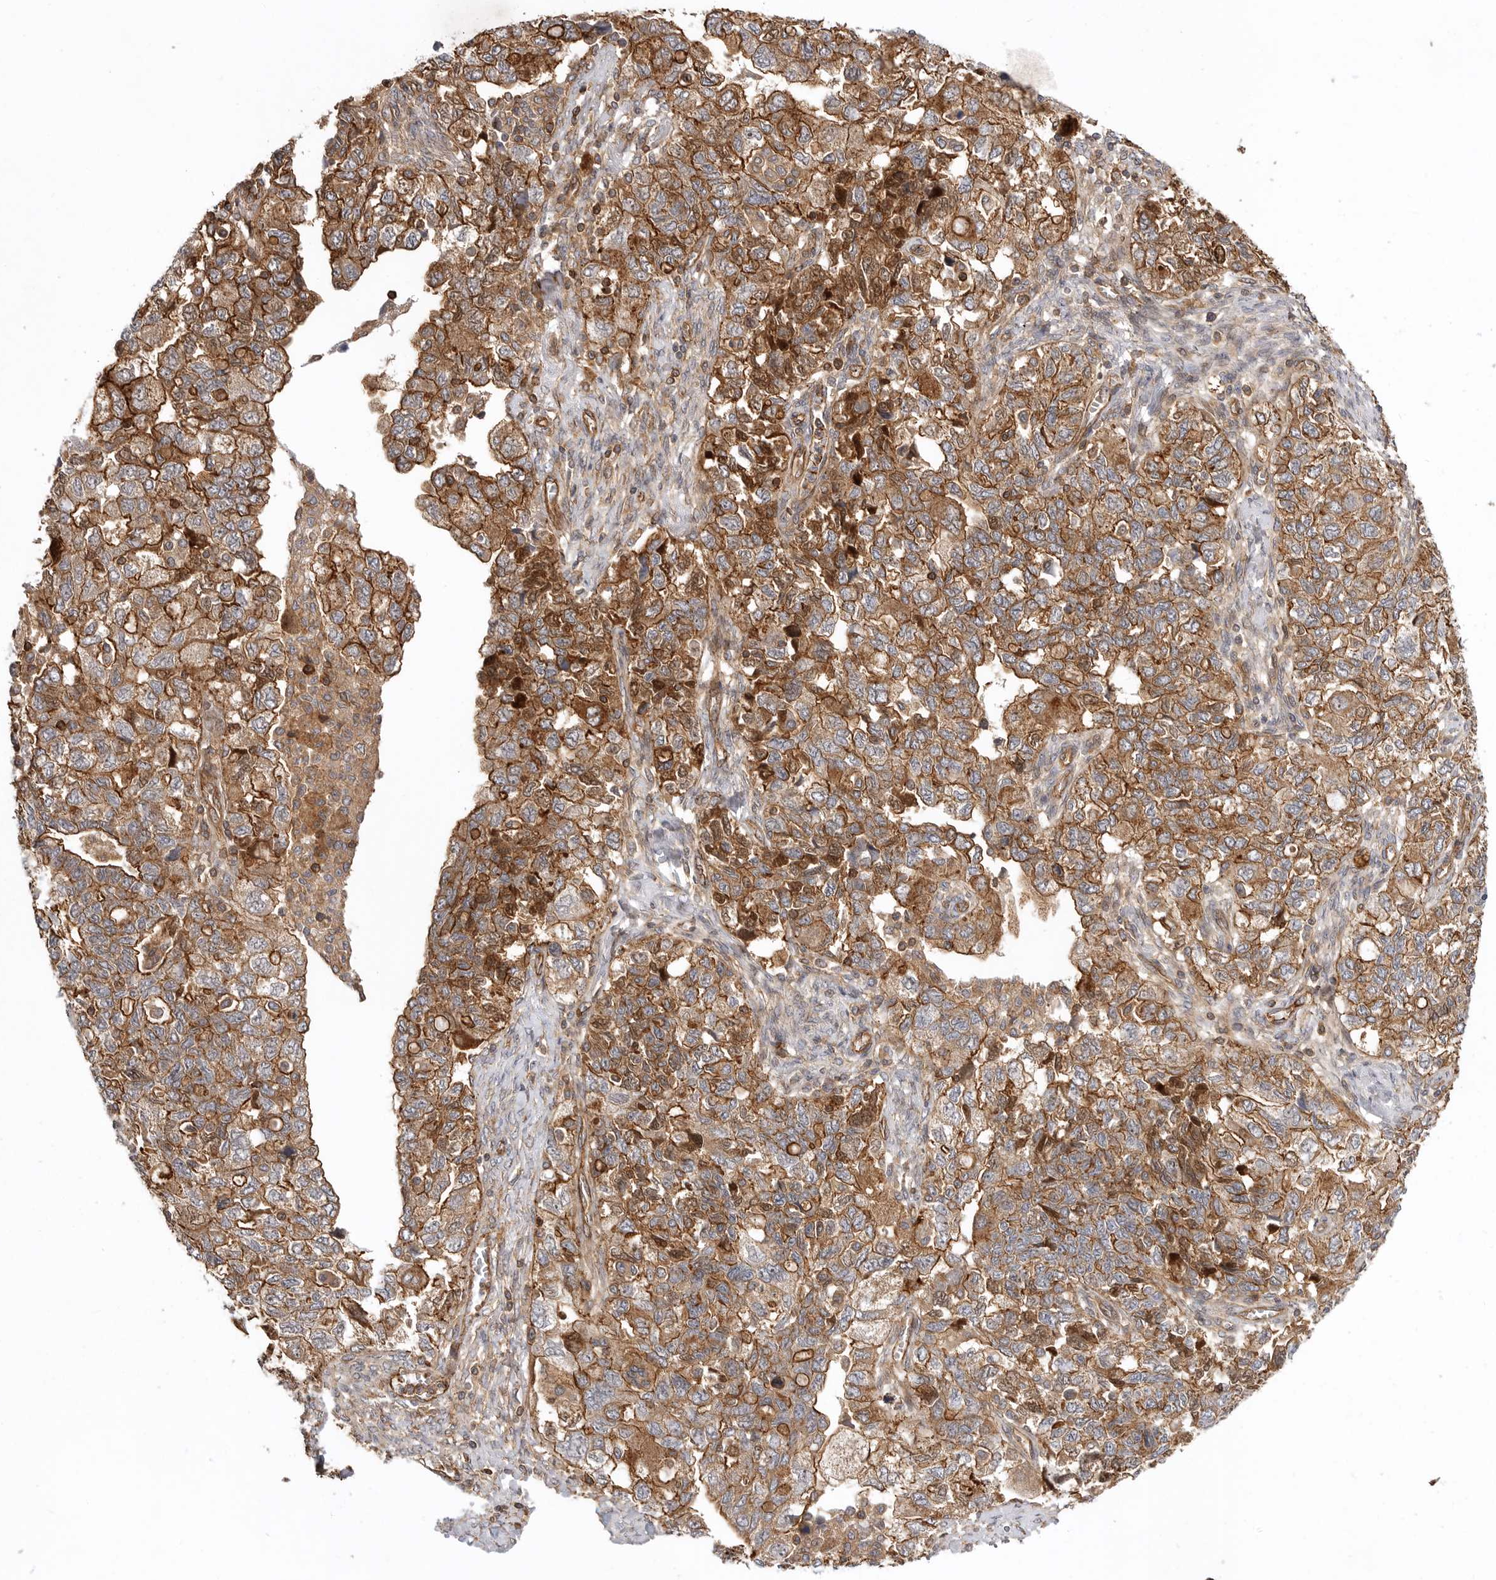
{"staining": {"intensity": "strong", "quantity": ">75%", "location": "cytoplasmic/membranous"}, "tissue": "ovarian cancer", "cell_type": "Tumor cells", "image_type": "cancer", "snomed": [{"axis": "morphology", "description": "Carcinoma, NOS"}, {"axis": "morphology", "description": "Cystadenocarcinoma, serous, NOS"}, {"axis": "topography", "description": "Ovary"}], "caption": "Tumor cells reveal strong cytoplasmic/membranous positivity in approximately >75% of cells in ovarian serous cystadenocarcinoma.", "gene": "GPATCH2", "patient": {"sex": "female", "age": 69}}